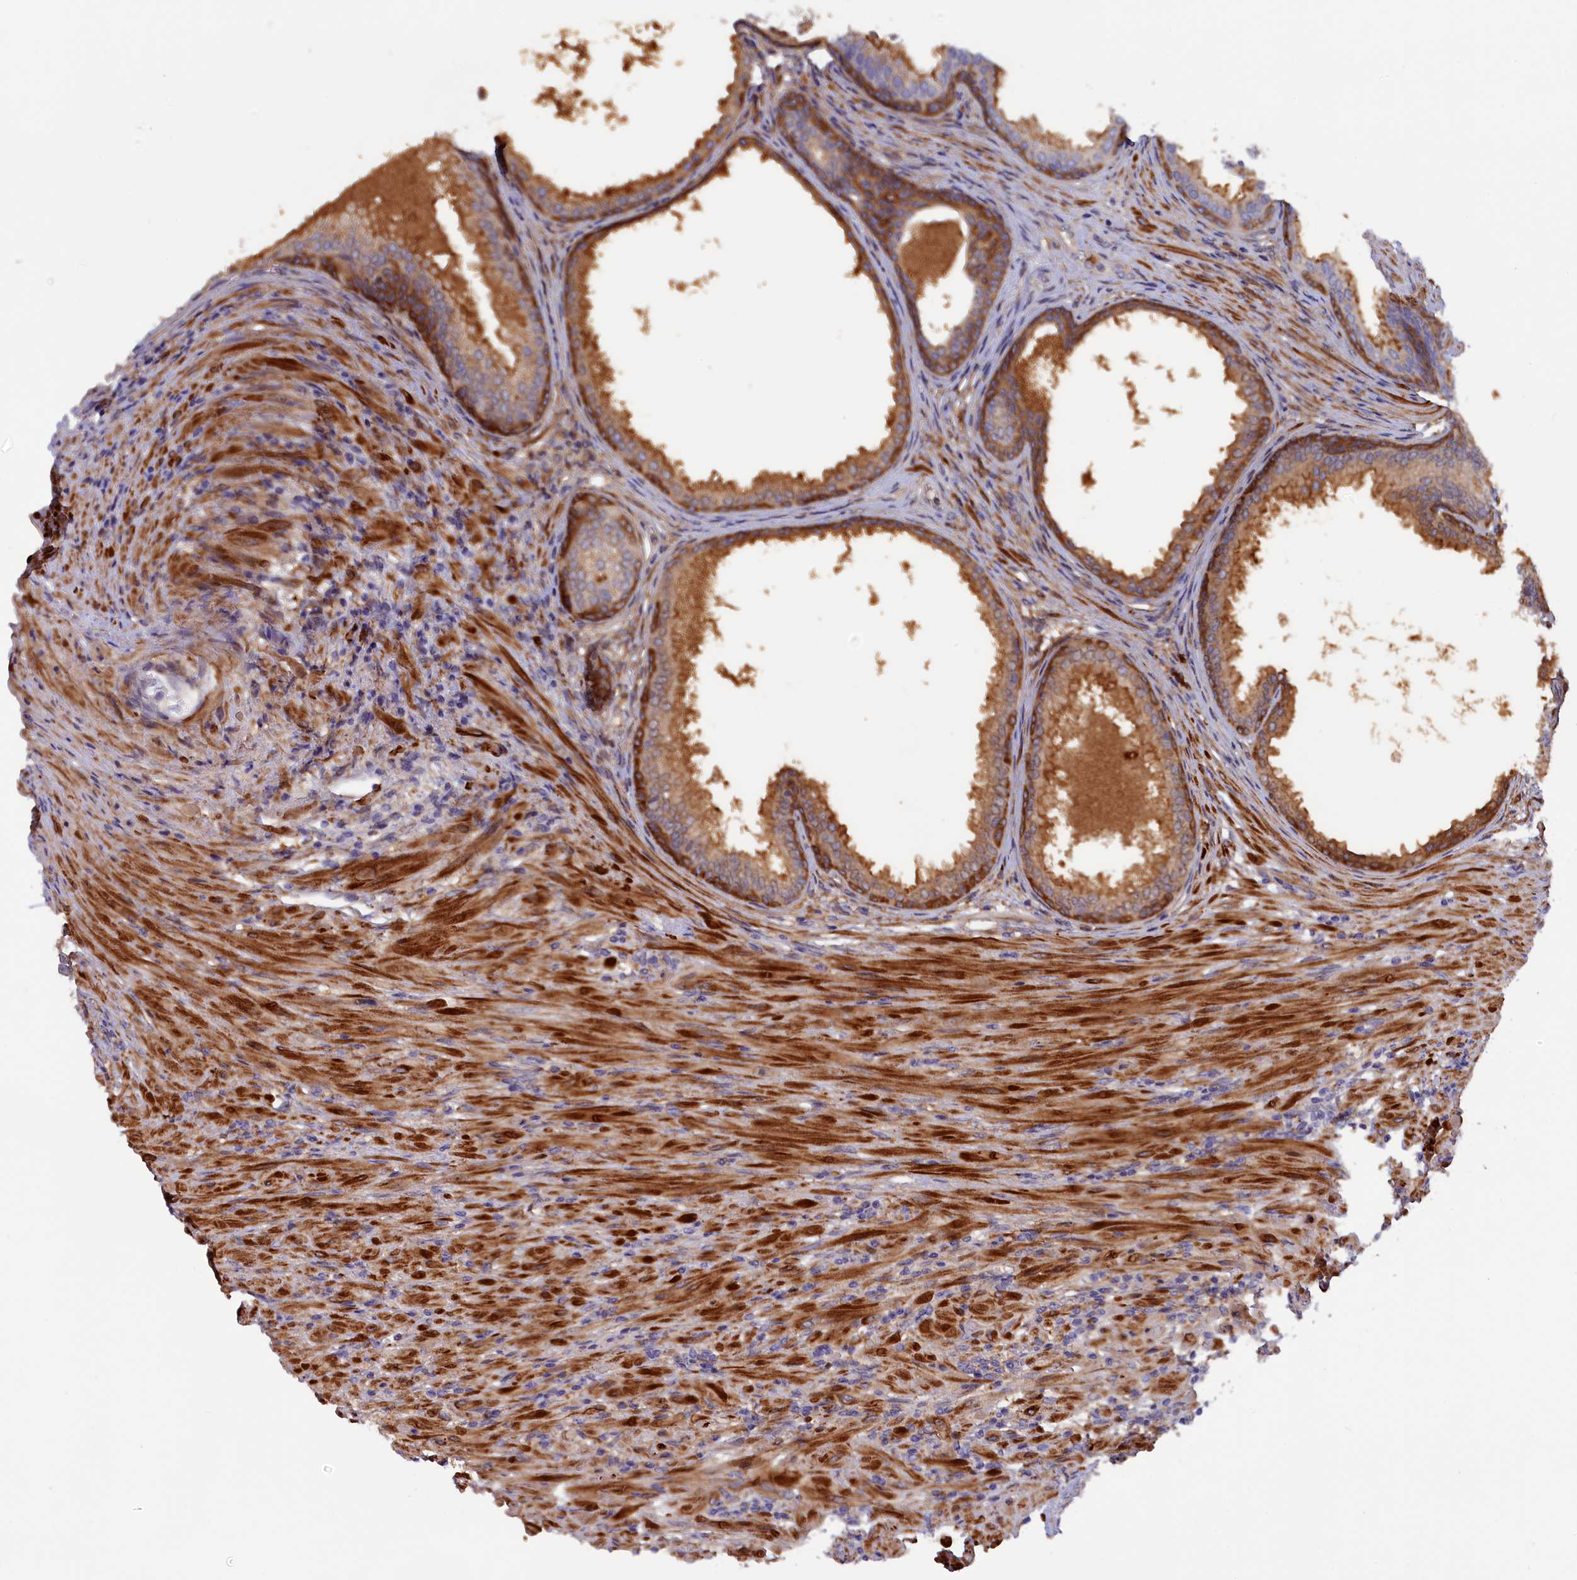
{"staining": {"intensity": "moderate", "quantity": ">75%", "location": "cytoplasmic/membranous"}, "tissue": "prostate", "cell_type": "Glandular cells", "image_type": "normal", "snomed": [{"axis": "morphology", "description": "Normal tissue, NOS"}, {"axis": "topography", "description": "Prostate"}], "caption": "Glandular cells reveal medium levels of moderate cytoplasmic/membranous positivity in approximately >75% of cells in unremarkable human prostate.", "gene": "FERMT1", "patient": {"sex": "male", "age": 76}}